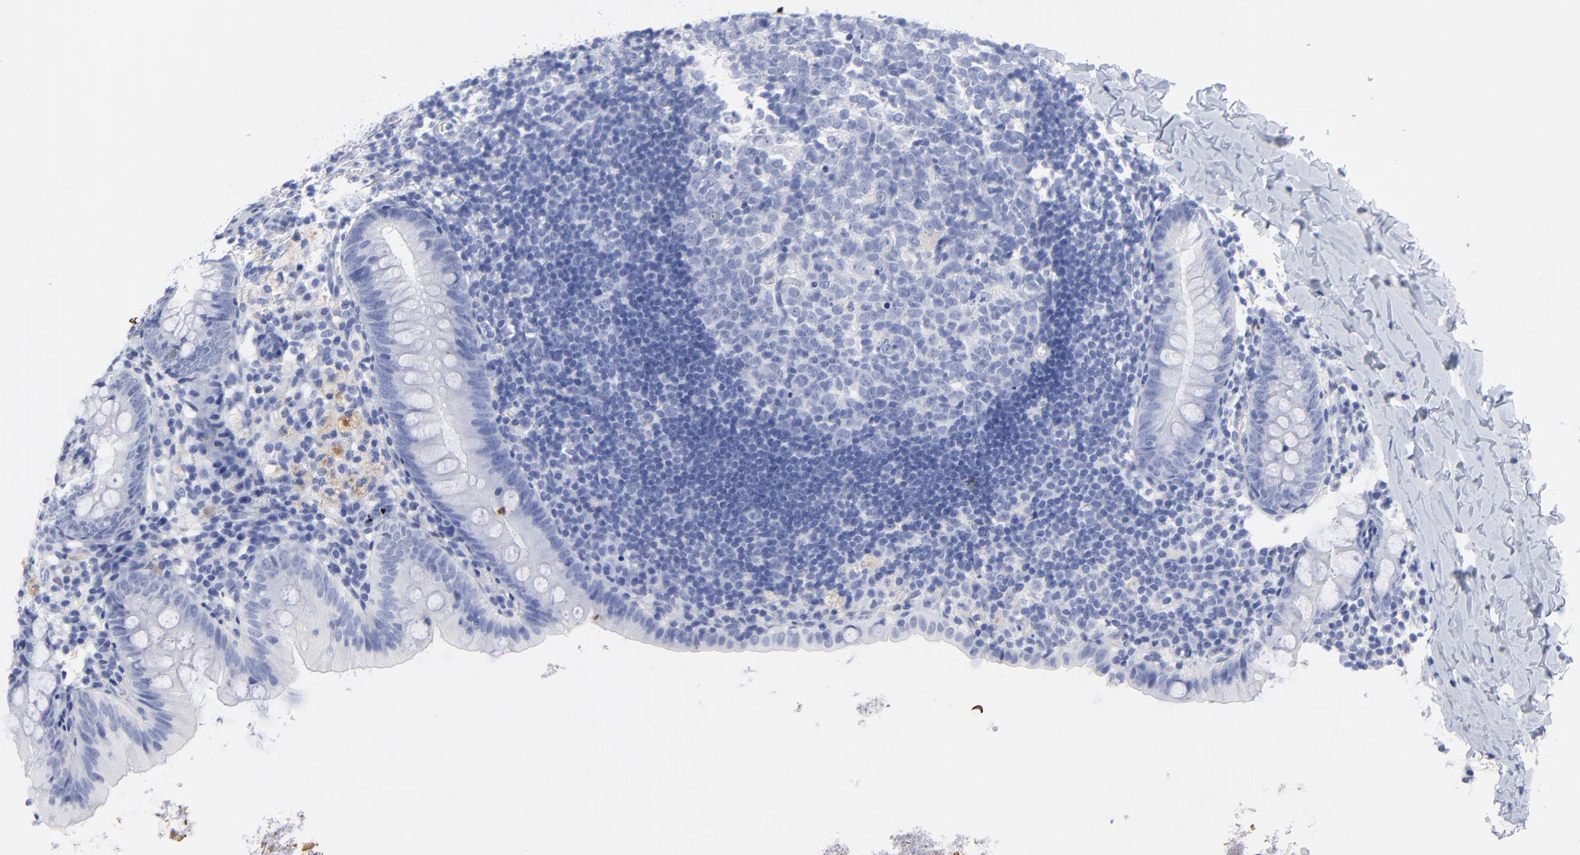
{"staining": {"intensity": "negative", "quantity": "none", "location": "none"}, "tissue": "appendix", "cell_type": "Glandular cells", "image_type": "normal", "snomed": [{"axis": "morphology", "description": "Normal tissue, NOS"}, {"axis": "topography", "description": "Appendix"}], "caption": "DAB (3,3'-diaminobenzidine) immunohistochemical staining of benign human appendix reveals no significant staining in glandular cells.", "gene": "ACY1", "patient": {"sex": "female", "age": 9}}